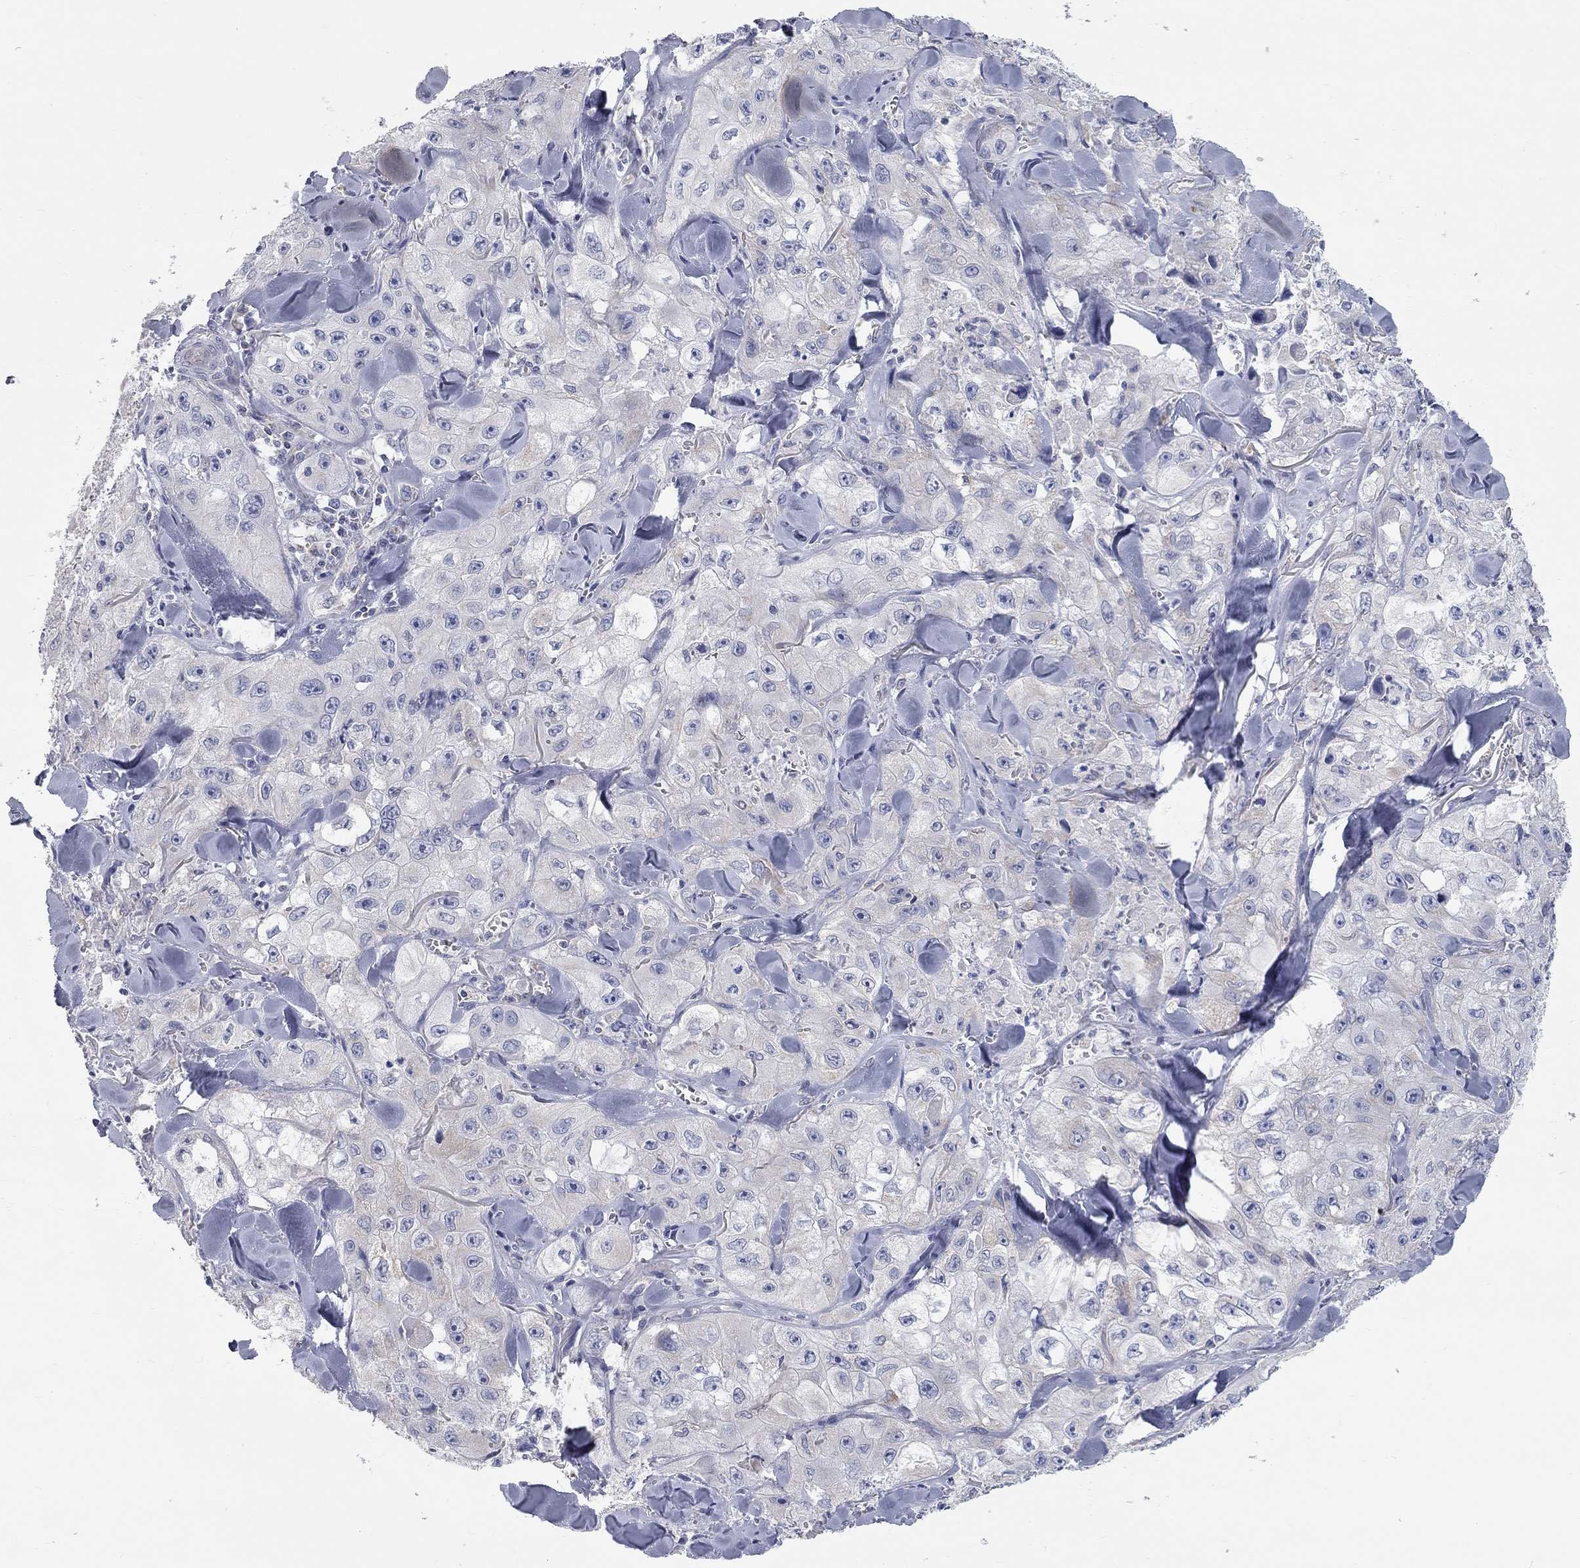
{"staining": {"intensity": "negative", "quantity": "none", "location": "none"}, "tissue": "skin cancer", "cell_type": "Tumor cells", "image_type": "cancer", "snomed": [{"axis": "morphology", "description": "Squamous cell carcinoma, NOS"}, {"axis": "topography", "description": "Skin"}, {"axis": "topography", "description": "Subcutis"}], "caption": "IHC image of neoplastic tissue: skin cancer stained with DAB (3,3'-diaminobenzidine) exhibits no significant protein expression in tumor cells.", "gene": "CFAP161", "patient": {"sex": "male", "age": 73}}